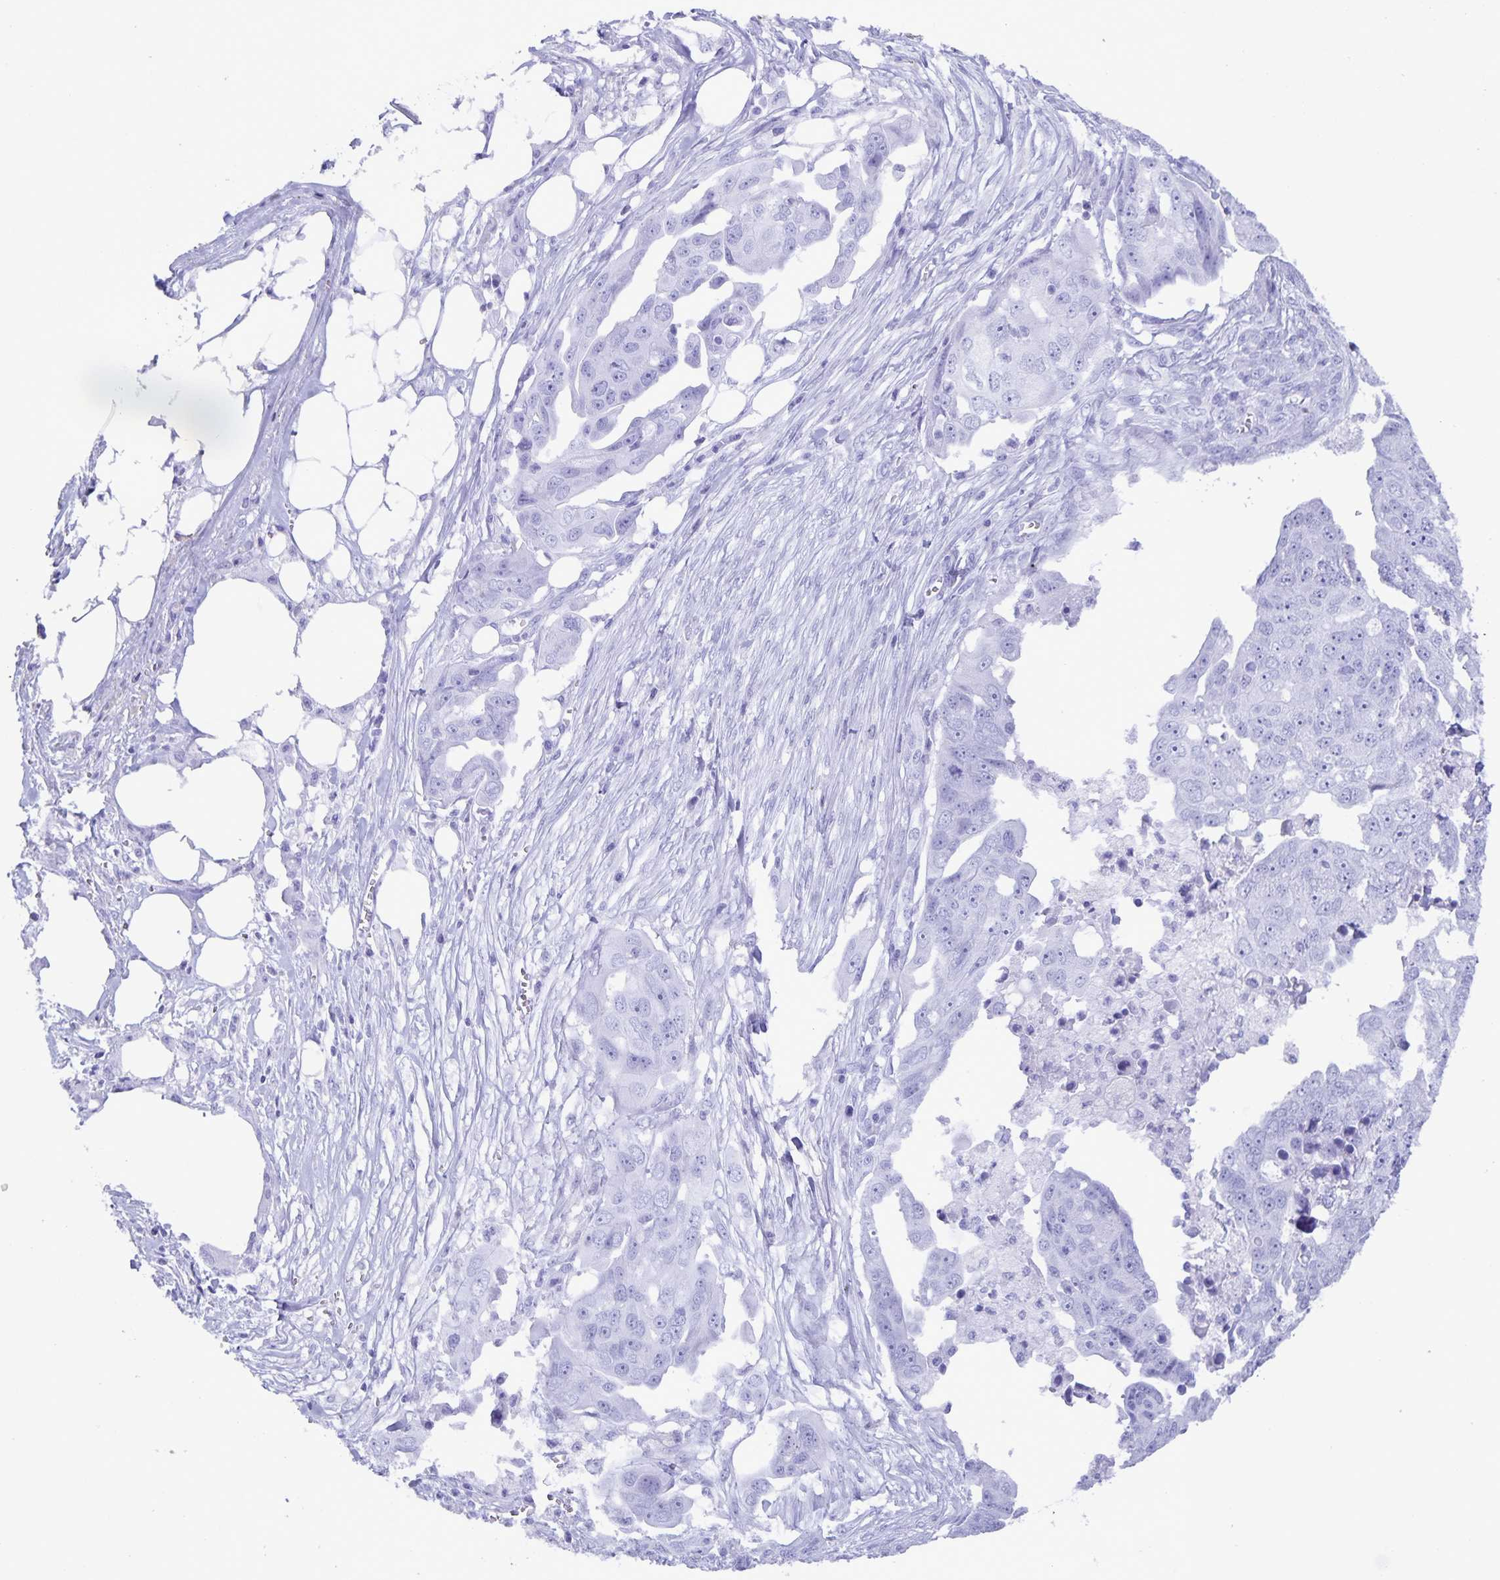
{"staining": {"intensity": "negative", "quantity": "none", "location": "none"}, "tissue": "ovarian cancer", "cell_type": "Tumor cells", "image_type": "cancer", "snomed": [{"axis": "morphology", "description": "Carcinoma, endometroid"}, {"axis": "topography", "description": "Ovary"}], "caption": "Immunohistochemical staining of endometroid carcinoma (ovarian) reveals no significant staining in tumor cells.", "gene": "AQP4", "patient": {"sex": "female", "age": 70}}